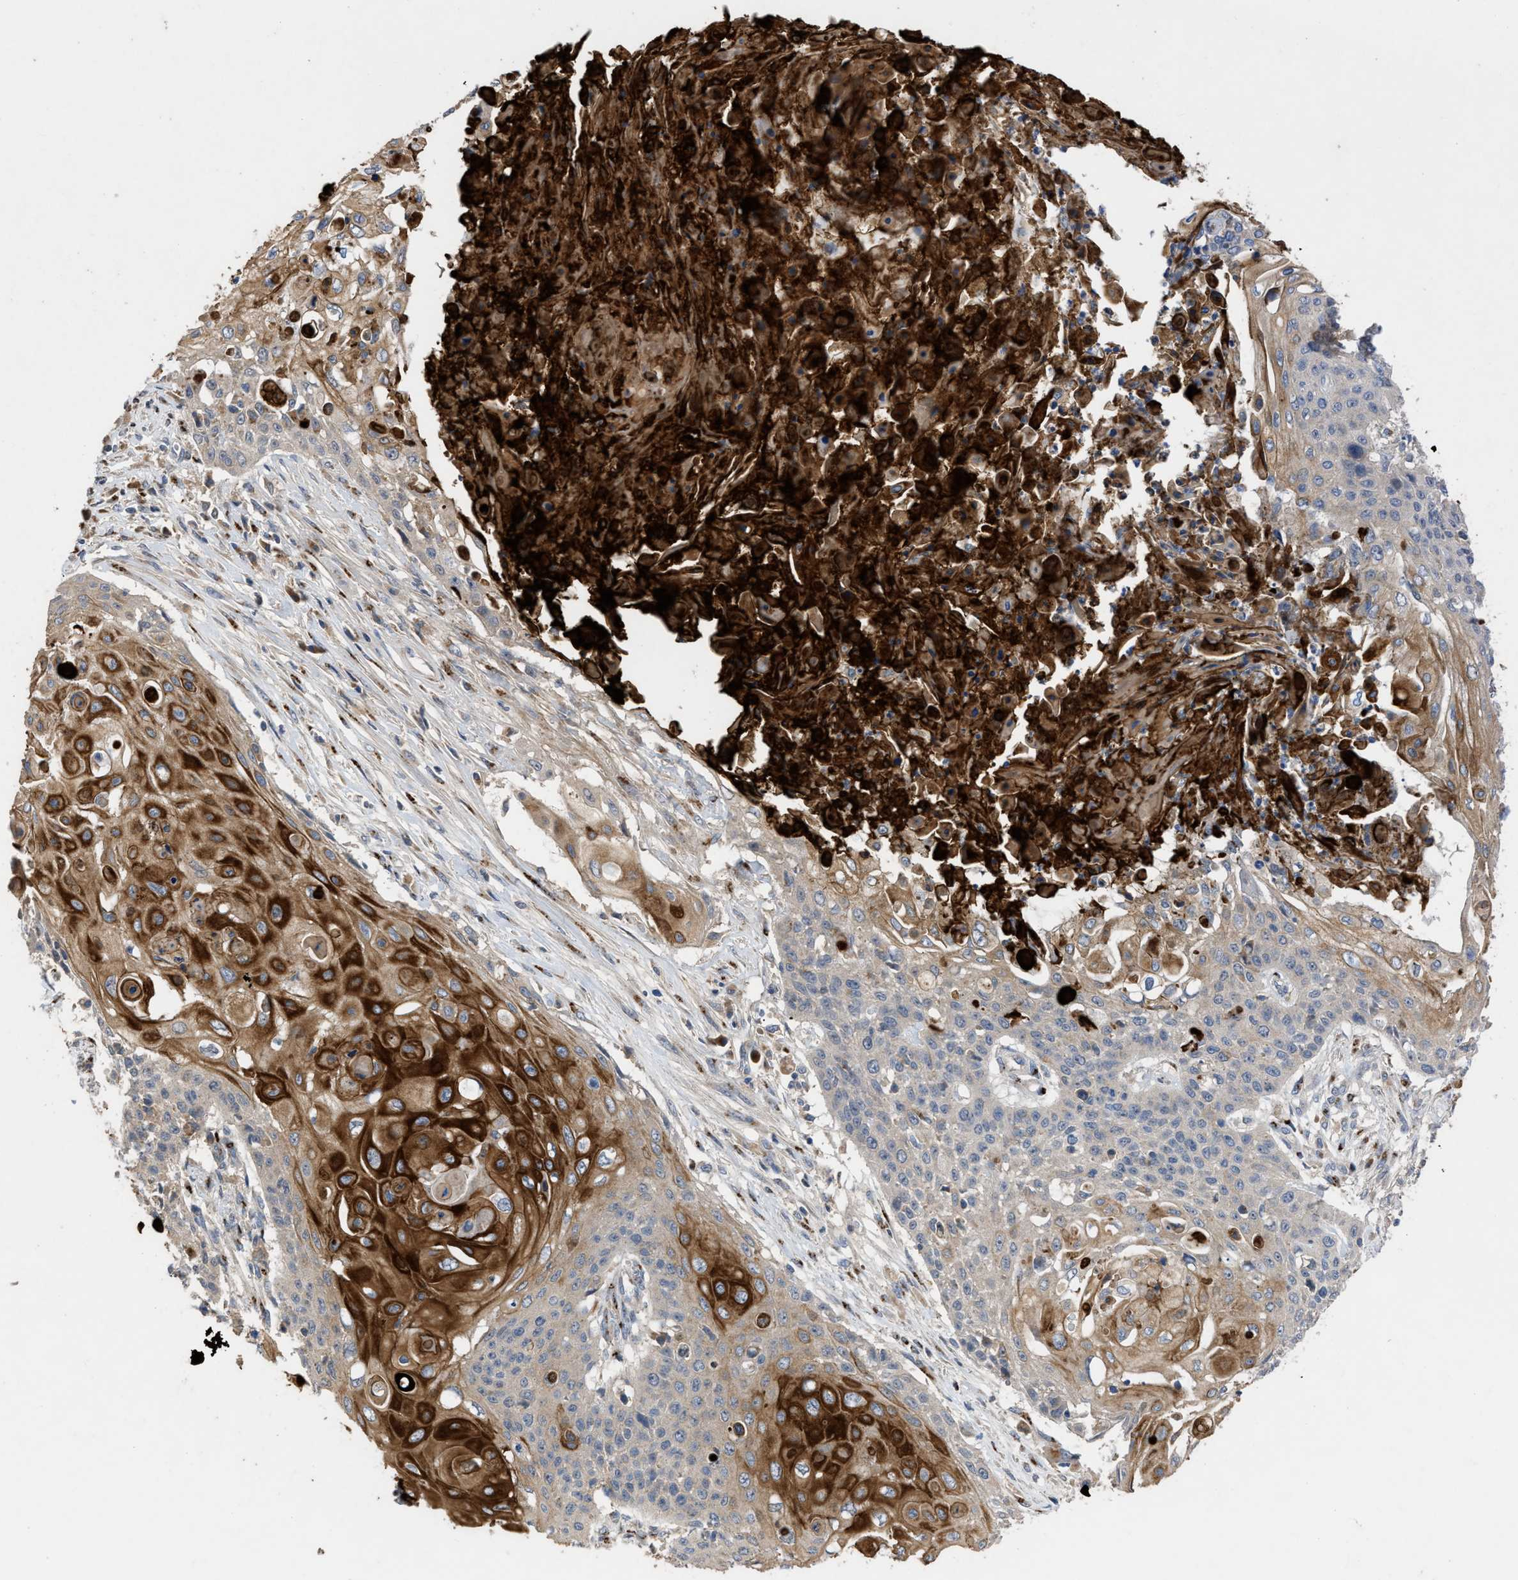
{"staining": {"intensity": "strong", "quantity": "<25%", "location": "cytoplasmic/membranous"}, "tissue": "cervical cancer", "cell_type": "Tumor cells", "image_type": "cancer", "snomed": [{"axis": "morphology", "description": "Squamous cell carcinoma, NOS"}, {"axis": "topography", "description": "Cervix"}], "caption": "Immunohistochemical staining of squamous cell carcinoma (cervical) demonstrates strong cytoplasmic/membranous protein expression in approximately <25% of tumor cells. The staining was performed using DAB (3,3'-diaminobenzidine), with brown indicating positive protein expression. Nuclei are stained blue with hematoxylin.", "gene": "SIK2", "patient": {"sex": "female", "age": 39}}